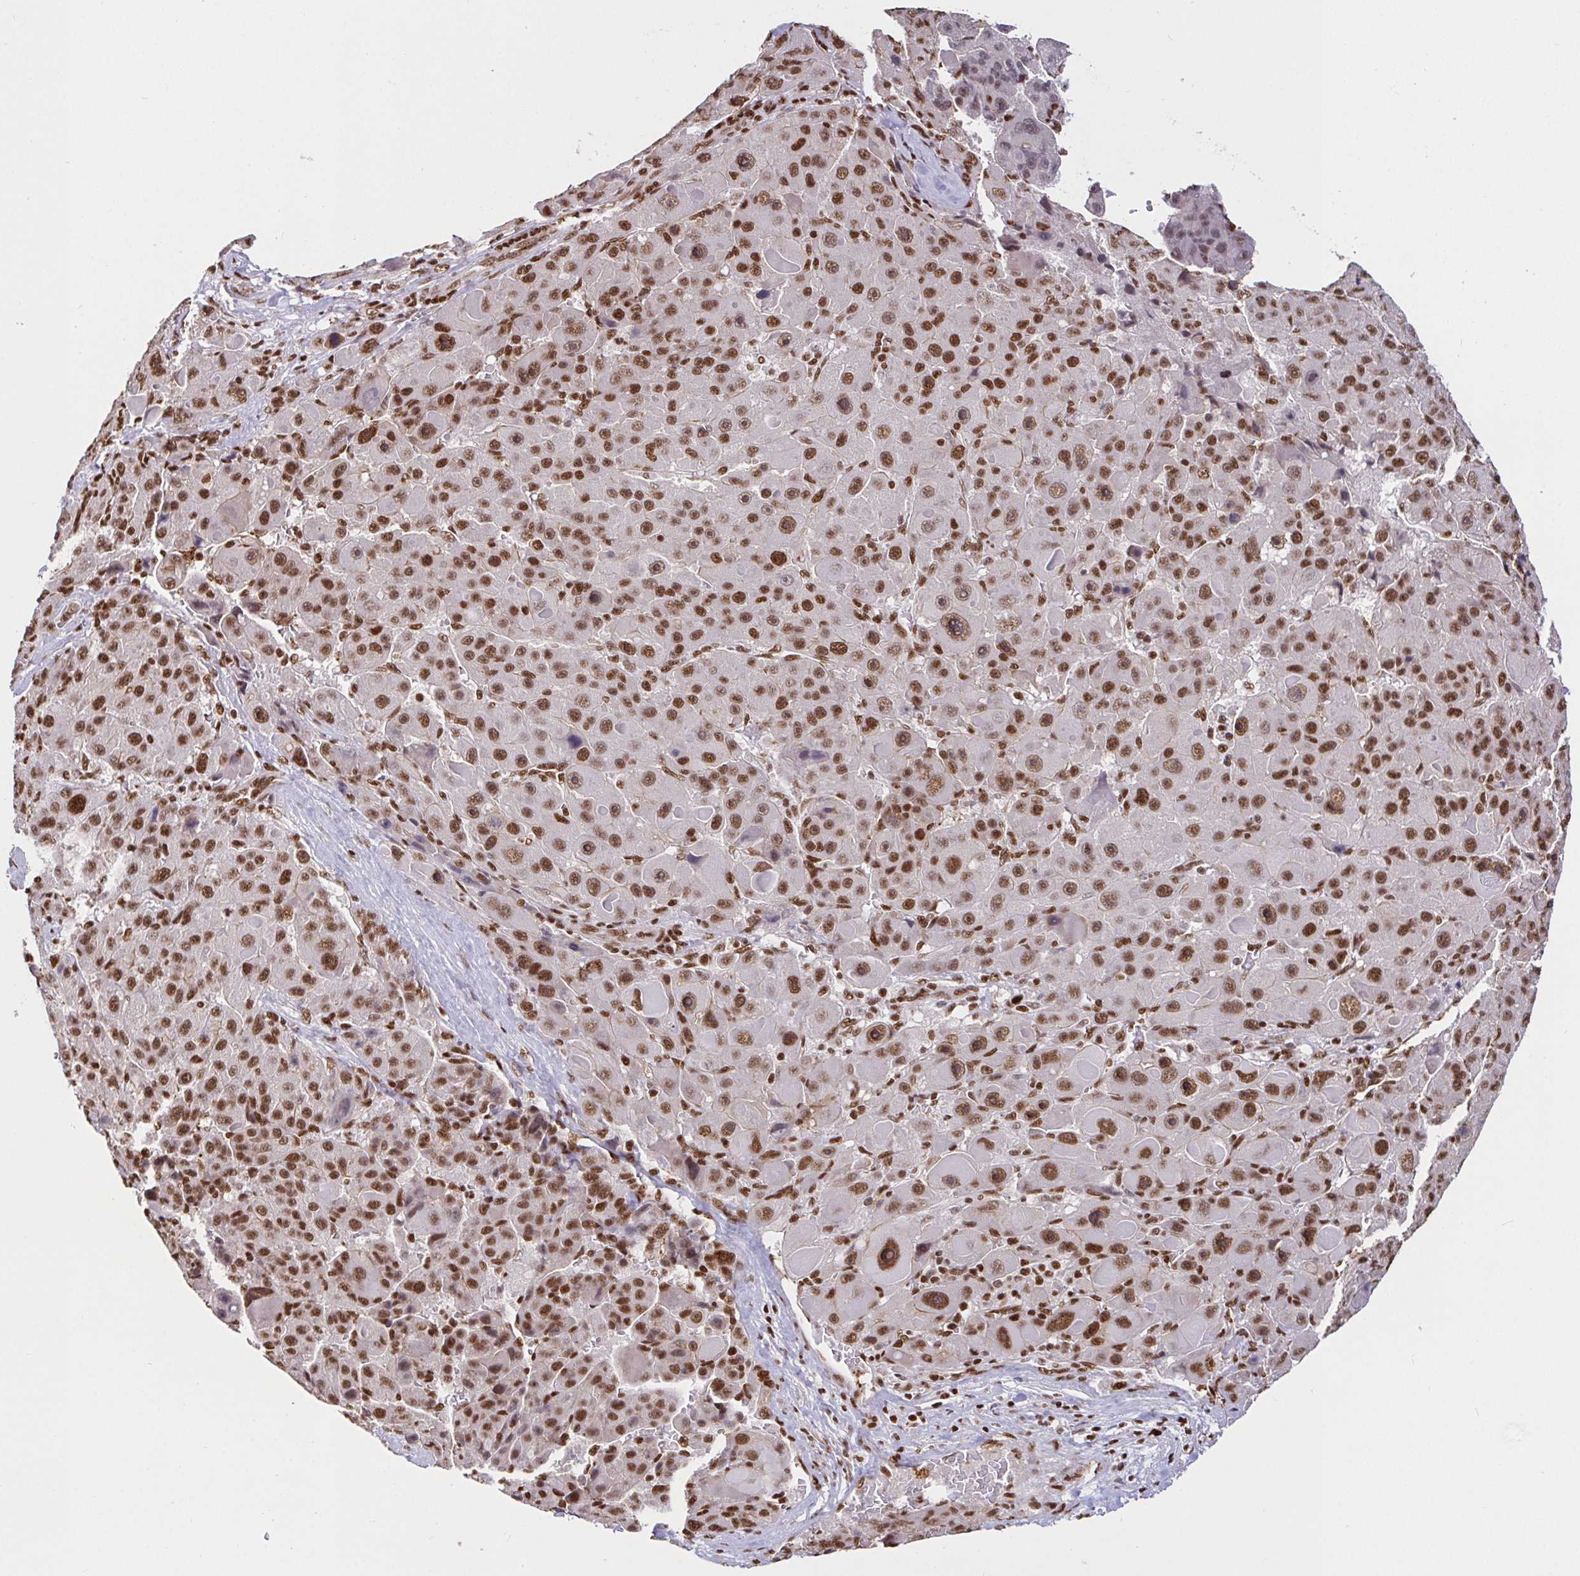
{"staining": {"intensity": "moderate", "quantity": ">75%", "location": "nuclear"}, "tissue": "liver cancer", "cell_type": "Tumor cells", "image_type": "cancer", "snomed": [{"axis": "morphology", "description": "Carcinoma, Hepatocellular, NOS"}, {"axis": "topography", "description": "Liver"}], "caption": "Moderate nuclear expression for a protein is identified in about >75% of tumor cells of liver hepatocellular carcinoma using IHC.", "gene": "SP3", "patient": {"sex": "male", "age": 76}}